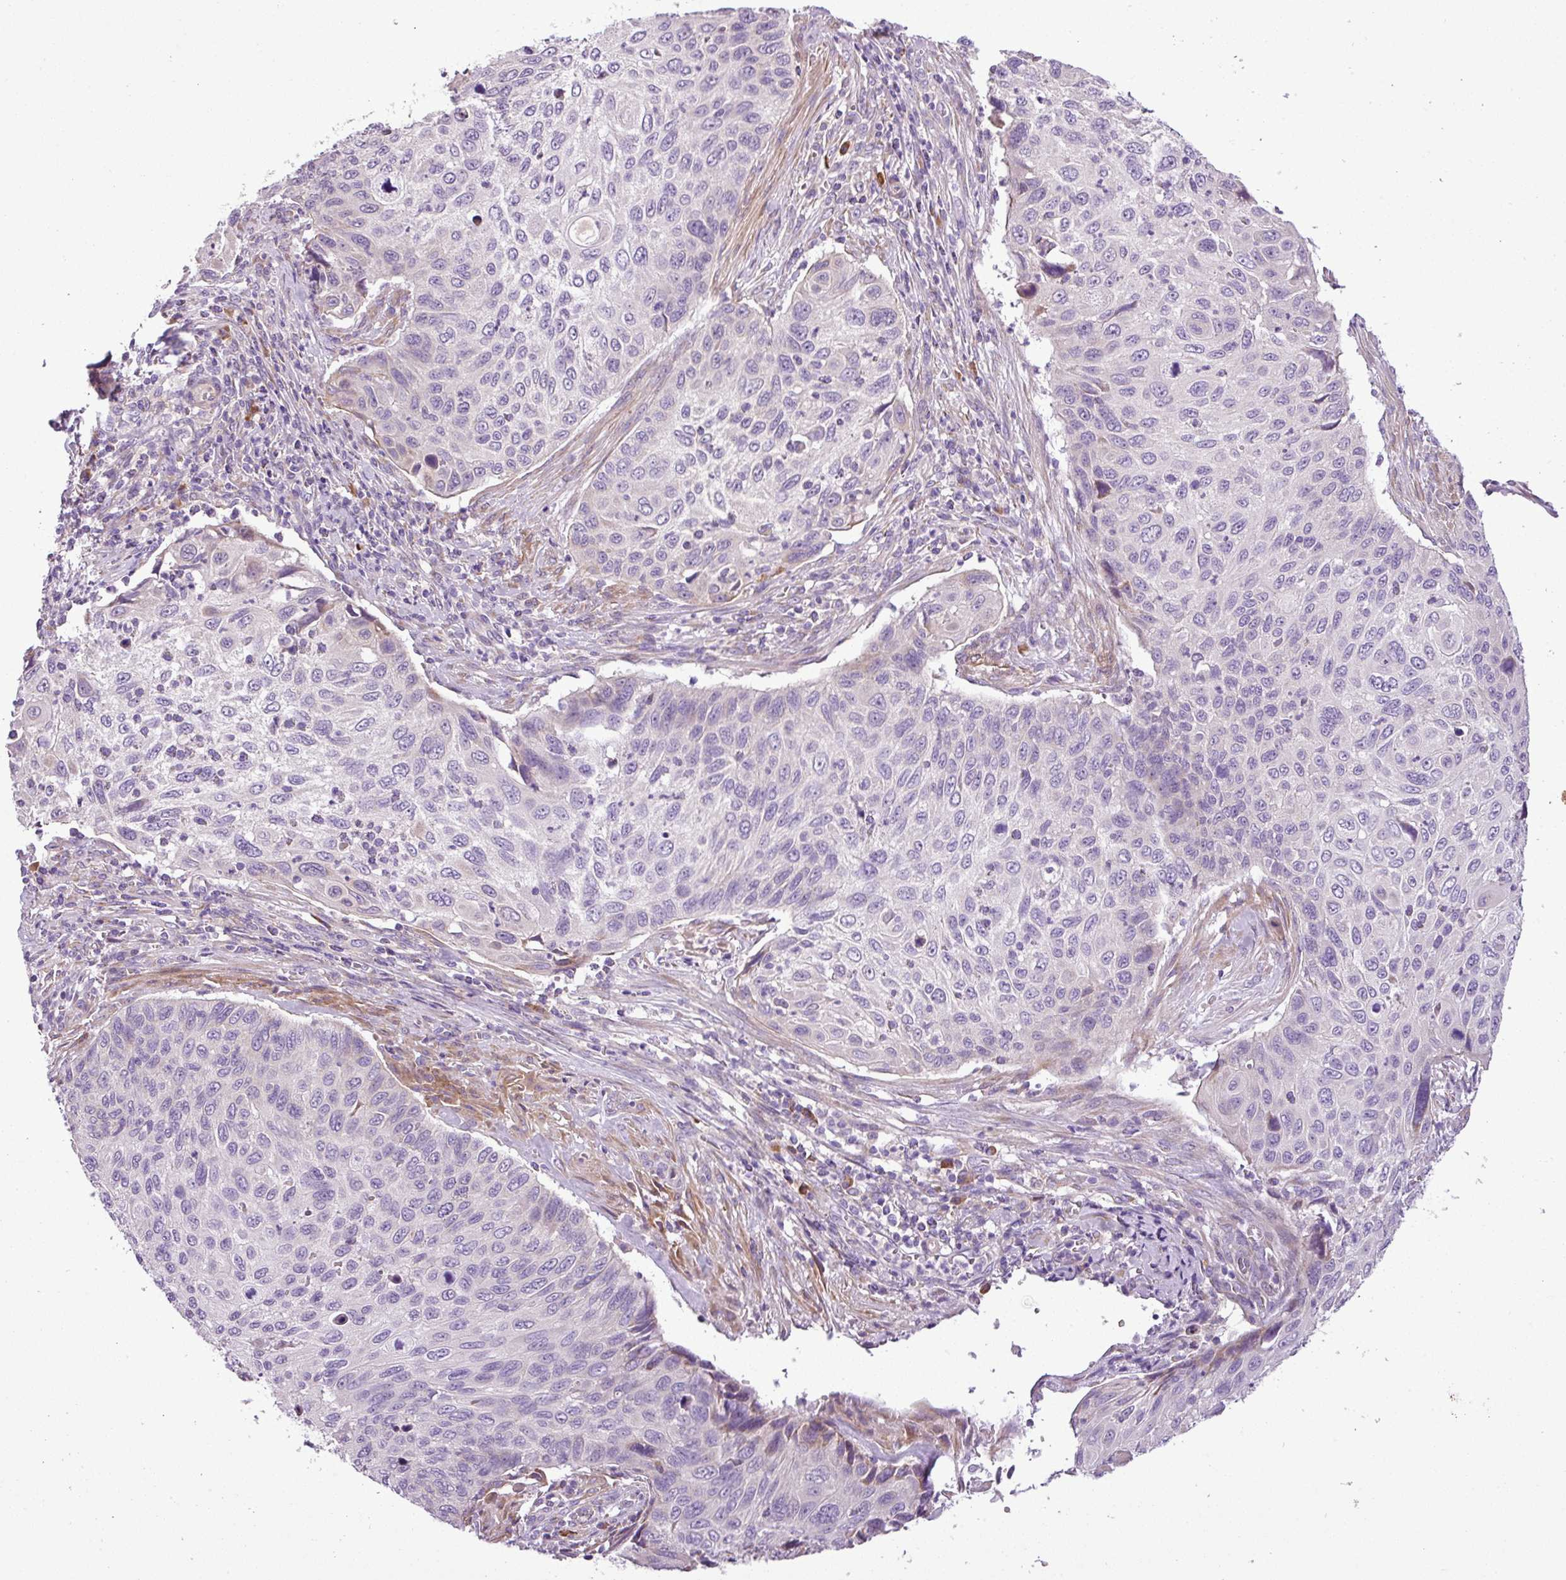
{"staining": {"intensity": "negative", "quantity": "none", "location": "none"}, "tissue": "cervical cancer", "cell_type": "Tumor cells", "image_type": "cancer", "snomed": [{"axis": "morphology", "description": "Squamous cell carcinoma, NOS"}, {"axis": "topography", "description": "Cervix"}], "caption": "The histopathology image reveals no significant positivity in tumor cells of cervical squamous cell carcinoma.", "gene": "MOCS3", "patient": {"sex": "female", "age": 70}}